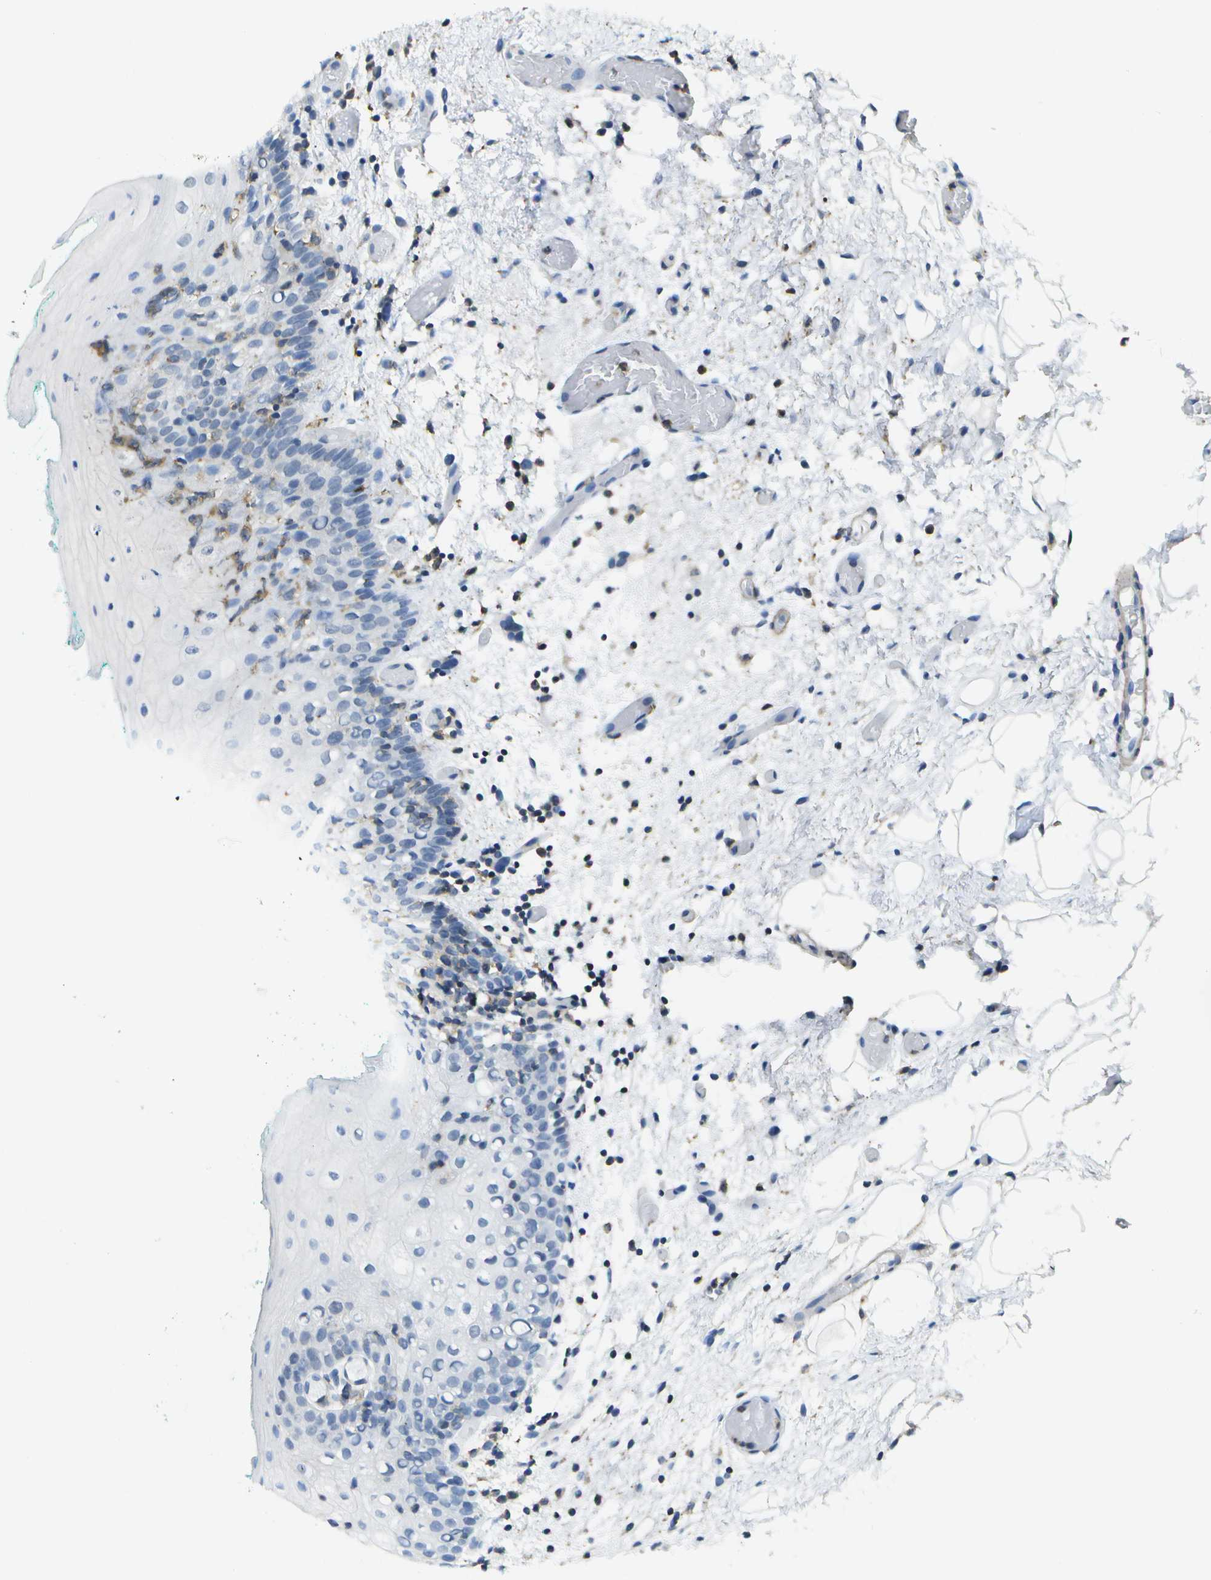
{"staining": {"intensity": "negative", "quantity": "none", "location": "none"}, "tissue": "oral mucosa", "cell_type": "Squamous epithelial cells", "image_type": "normal", "snomed": [{"axis": "morphology", "description": "Normal tissue, NOS"}, {"axis": "morphology", "description": "Squamous cell carcinoma, NOS"}, {"axis": "topography", "description": "Oral tissue"}, {"axis": "topography", "description": "Salivary gland"}, {"axis": "topography", "description": "Head-Neck"}], "caption": "Histopathology image shows no protein expression in squamous epithelial cells of normal oral mucosa.", "gene": "RCSD1", "patient": {"sex": "female", "age": 62}}